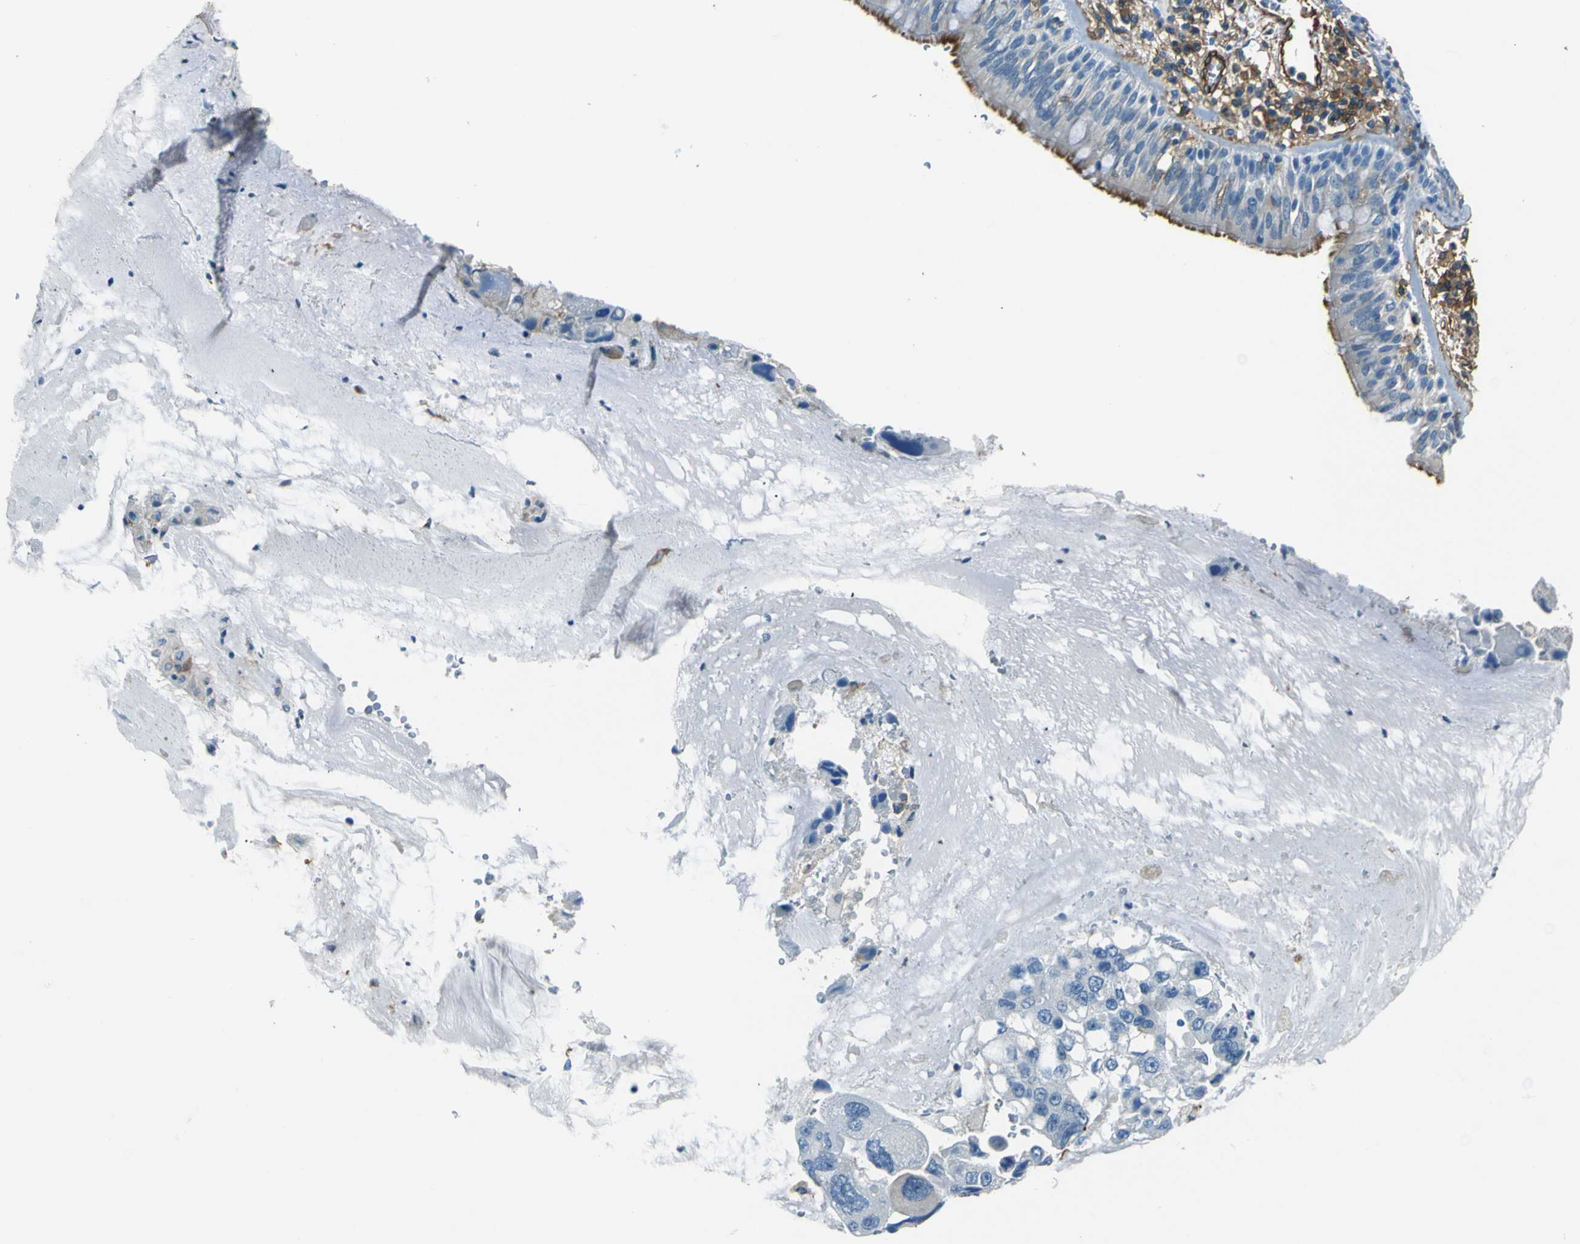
{"staining": {"intensity": "moderate", "quantity": "25%-75%", "location": "cytoplasmic/membranous"}, "tissue": "bronchus", "cell_type": "Respiratory epithelial cells", "image_type": "normal", "snomed": [{"axis": "morphology", "description": "Normal tissue, NOS"}, {"axis": "morphology", "description": "Adenocarcinoma, NOS"}, {"axis": "morphology", "description": "Adenocarcinoma, metastatic, NOS"}, {"axis": "topography", "description": "Lymph node"}, {"axis": "topography", "description": "Bronchus"}, {"axis": "topography", "description": "Lung"}], "caption": "IHC staining of normal bronchus, which exhibits medium levels of moderate cytoplasmic/membranous positivity in approximately 25%-75% of respiratory epithelial cells indicating moderate cytoplasmic/membranous protein expression. The staining was performed using DAB (3,3'-diaminobenzidine) (brown) for protein detection and nuclei were counterstained in hematoxylin (blue).", "gene": "ENTPD1", "patient": {"sex": "female", "age": 54}}